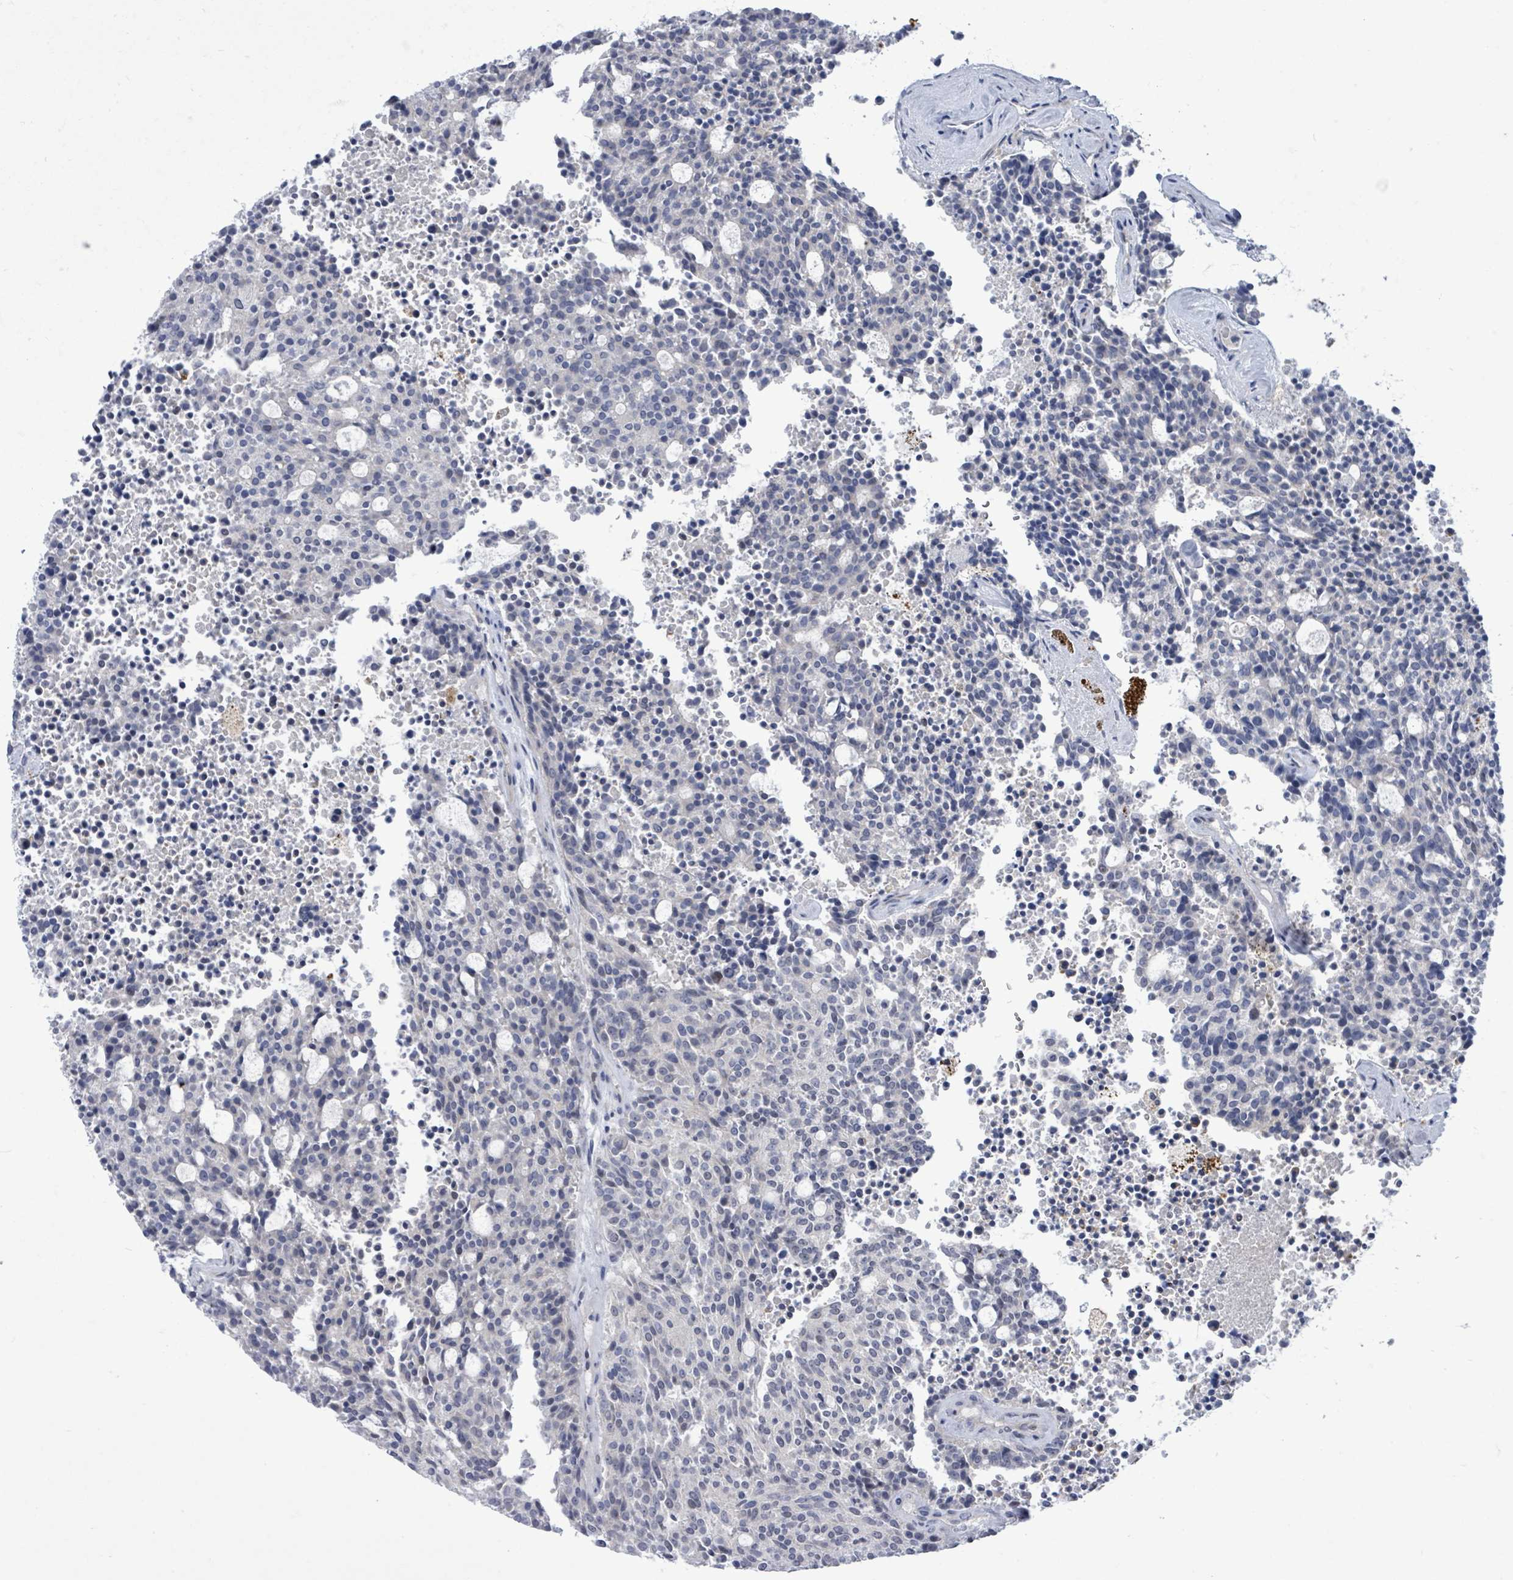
{"staining": {"intensity": "negative", "quantity": "none", "location": "none"}, "tissue": "carcinoid", "cell_type": "Tumor cells", "image_type": "cancer", "snomed": [{"axis": "morphology", "description": "Carcinoid, malignant, NOS"}, {"axis": "topography", "description": "Pancreas"}], "caption": "Tumor cells are negative for protein expression in human carcinoid.", "gene": "CT45A5", "patient": {"sex": "female", "age": 54}}